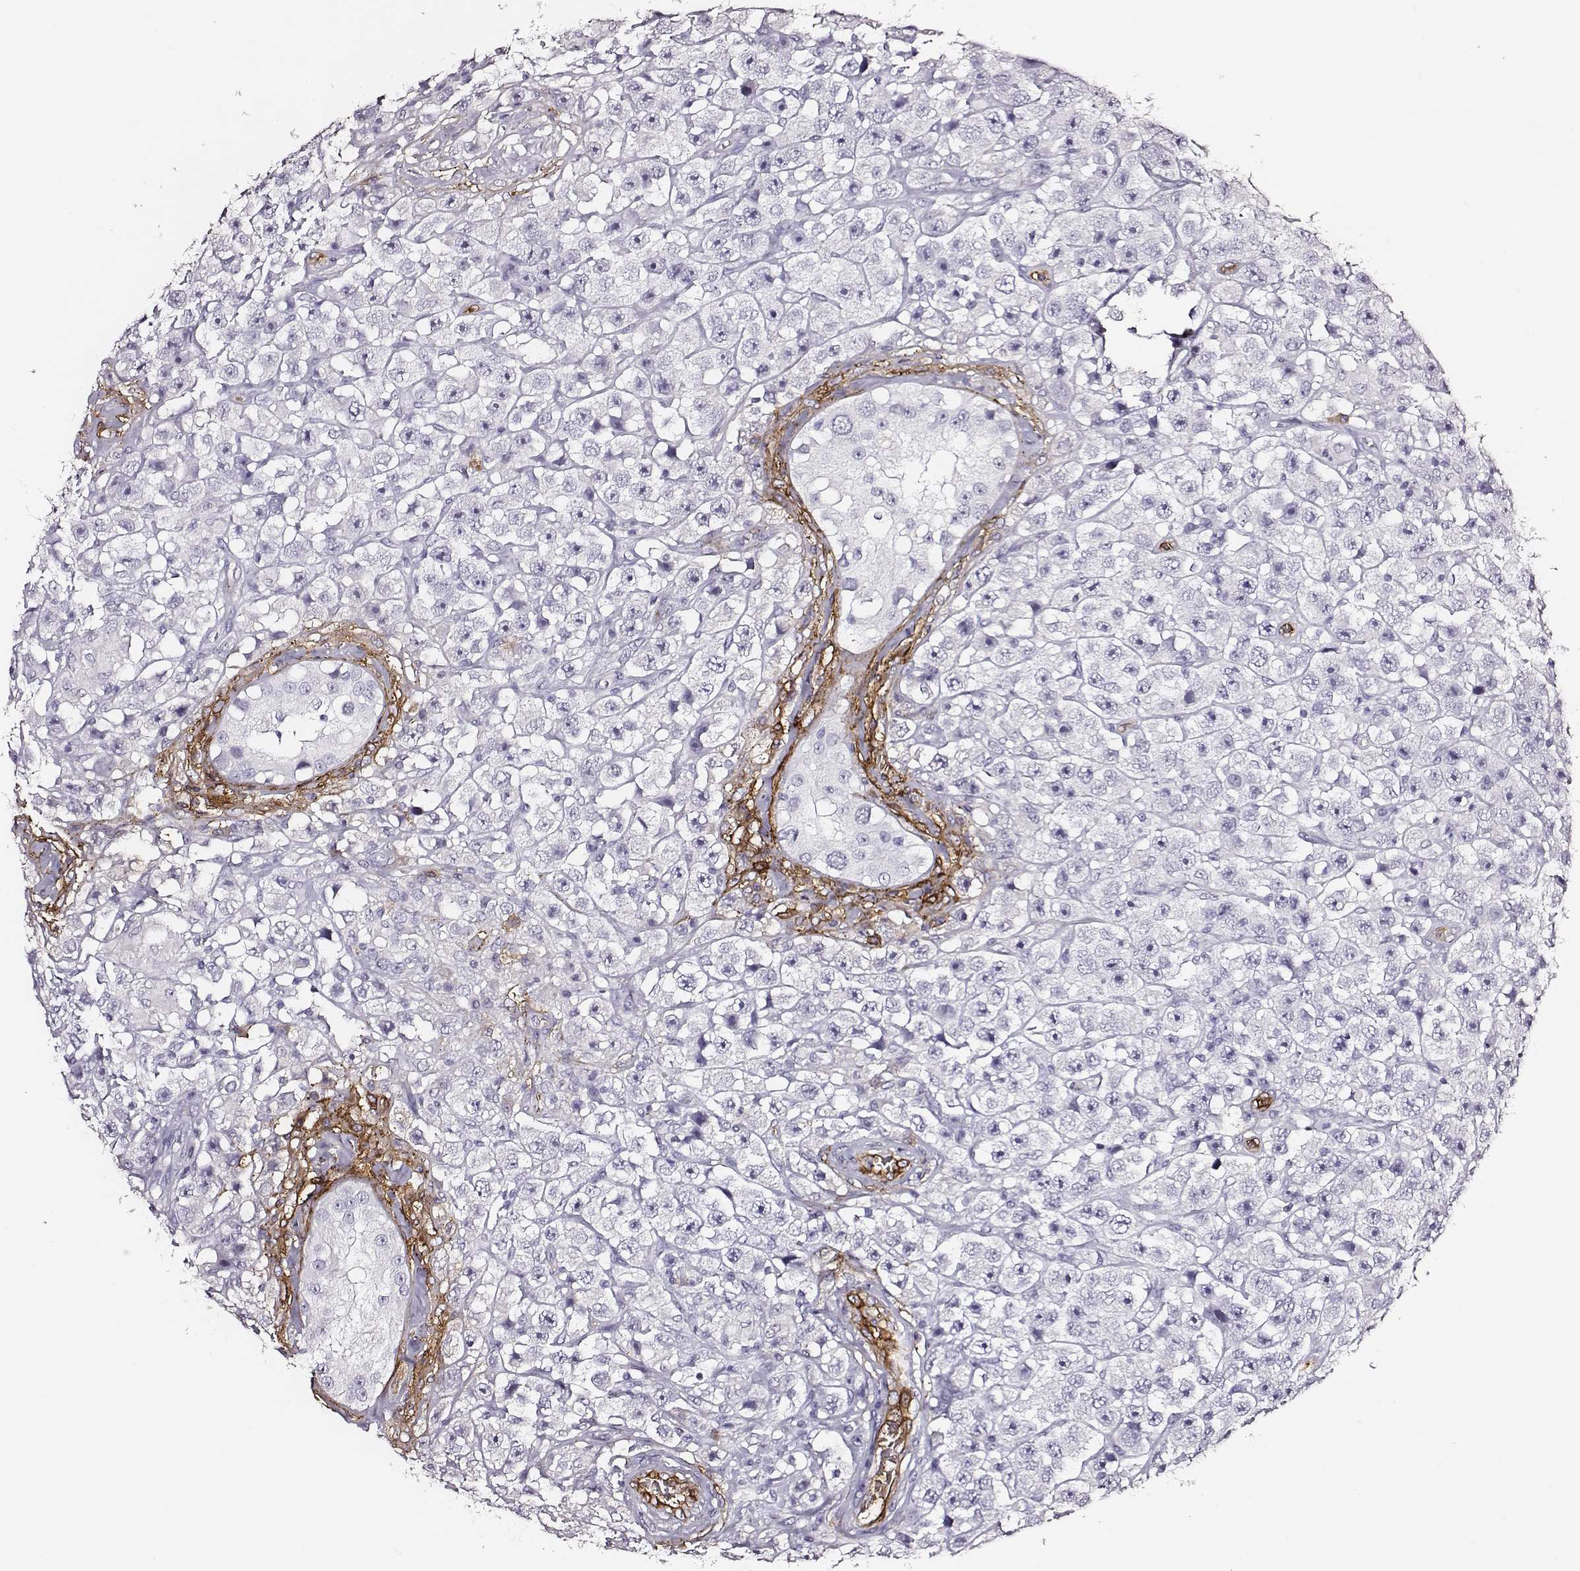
{"staining": {"intensity": "negative", "quantity": "none", "location": "none"}, "tissue": "testis cancer", "cell_type": "Tumor cells", "image_type": "cancer", "snomed": [{"axis": "morphology", "description": "Seminoma, NOS"}, {"axis": "topography", "description": "Testis"}], "caption": "IHC histopathology image of human testis seminoma stained for a protein (brown), which demonstrates no expression in tumor cells.", "gene": "DPEP1", "patient": {"sex": "male", "age": 45}}